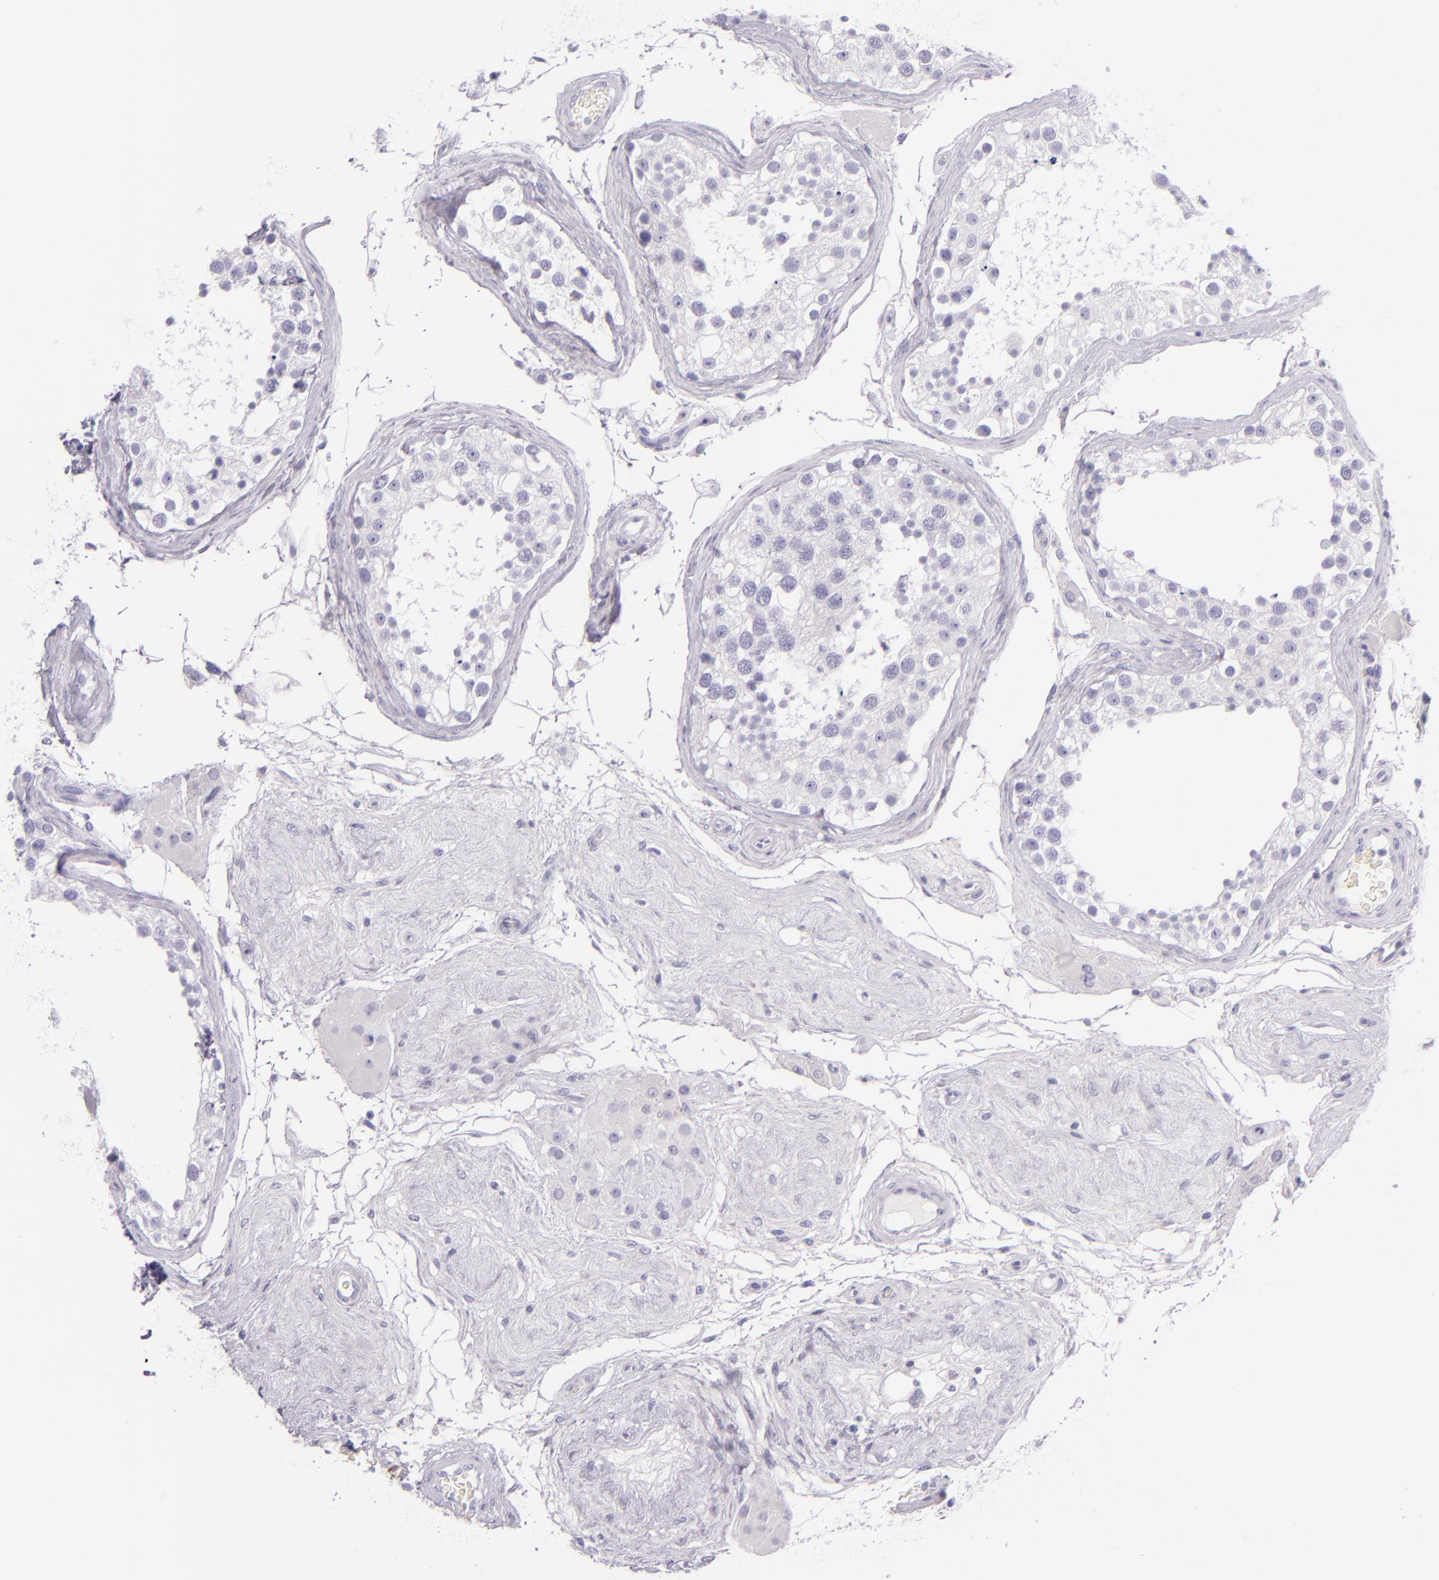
{"staining": {"intensity": "negative", "quantity": "none", "location": "none"}, "tissue": "testis", "cell_type": "Cells in seminiferous ducts", "image_type": "normal", "snomed": [{"axis": "morphology", "description": "Normal tissue, NOS"}, {"axis": "topography", "description": "Testis"}], "caption": "Immunohistochemical staining of unremarkable testis reveals no significant staining in cells in seminiferous ducts.", "gene": "CEACAM1", "patient": {"sex": "male", "age": 68}}